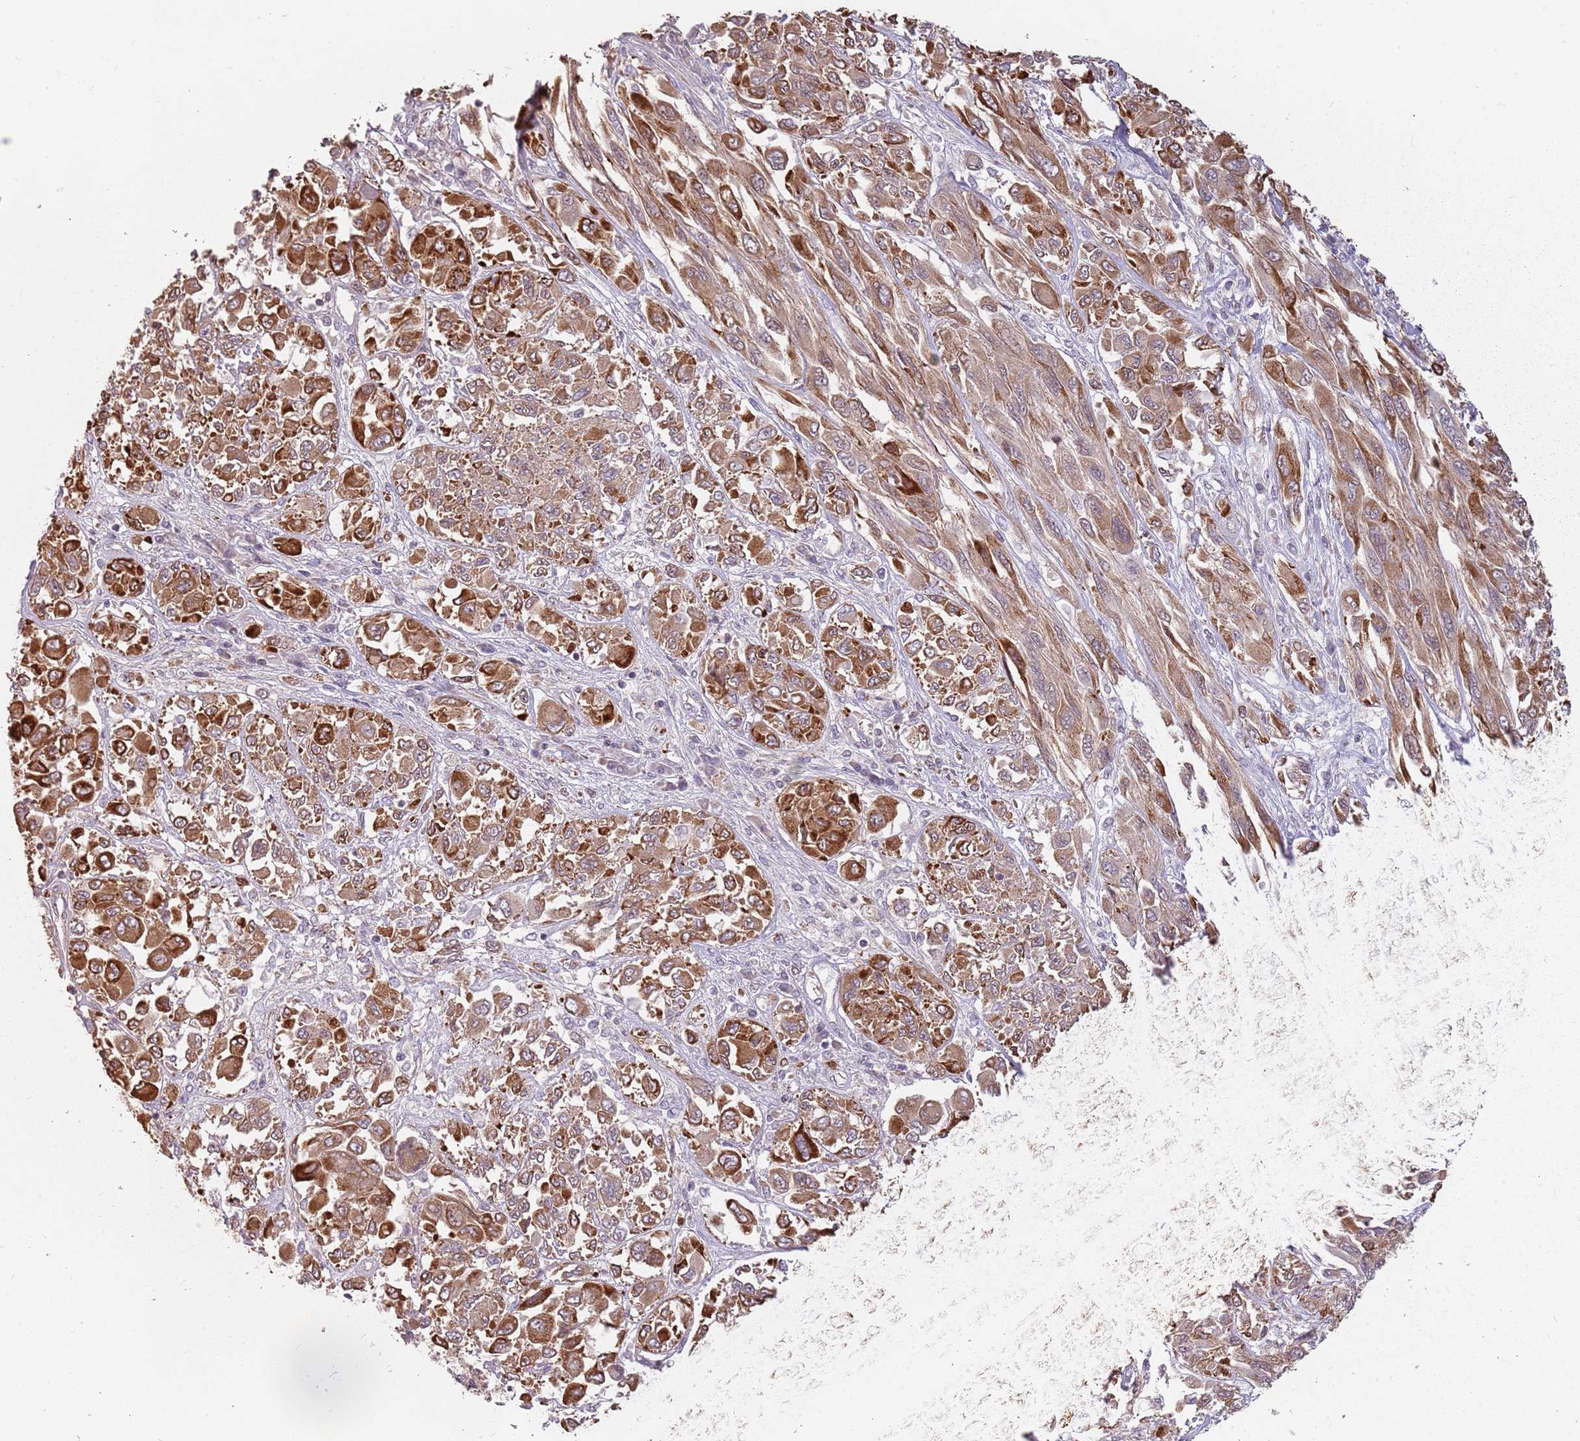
{"staining": {"intensity": "strong", "quantity": ">75%", "location": "cytoplasmic/membranous"}, "tissue": "melanoma", "cell_type": "Tumor cells", "image_type": "cancer", "snomed": [{"axis": "morphology", "description": "Malignant melanoma, NOS"}, {"axis": "topography", "description": "Skin"}], "caption": "Malignant melanoma stained for a protein (brown) exhibits strong cytoplasmic/membranous positive expression in approximately >75% of tumor cells.", "gene": "PPP1R14C", "patient": {"sex": "female", "age": 91}}